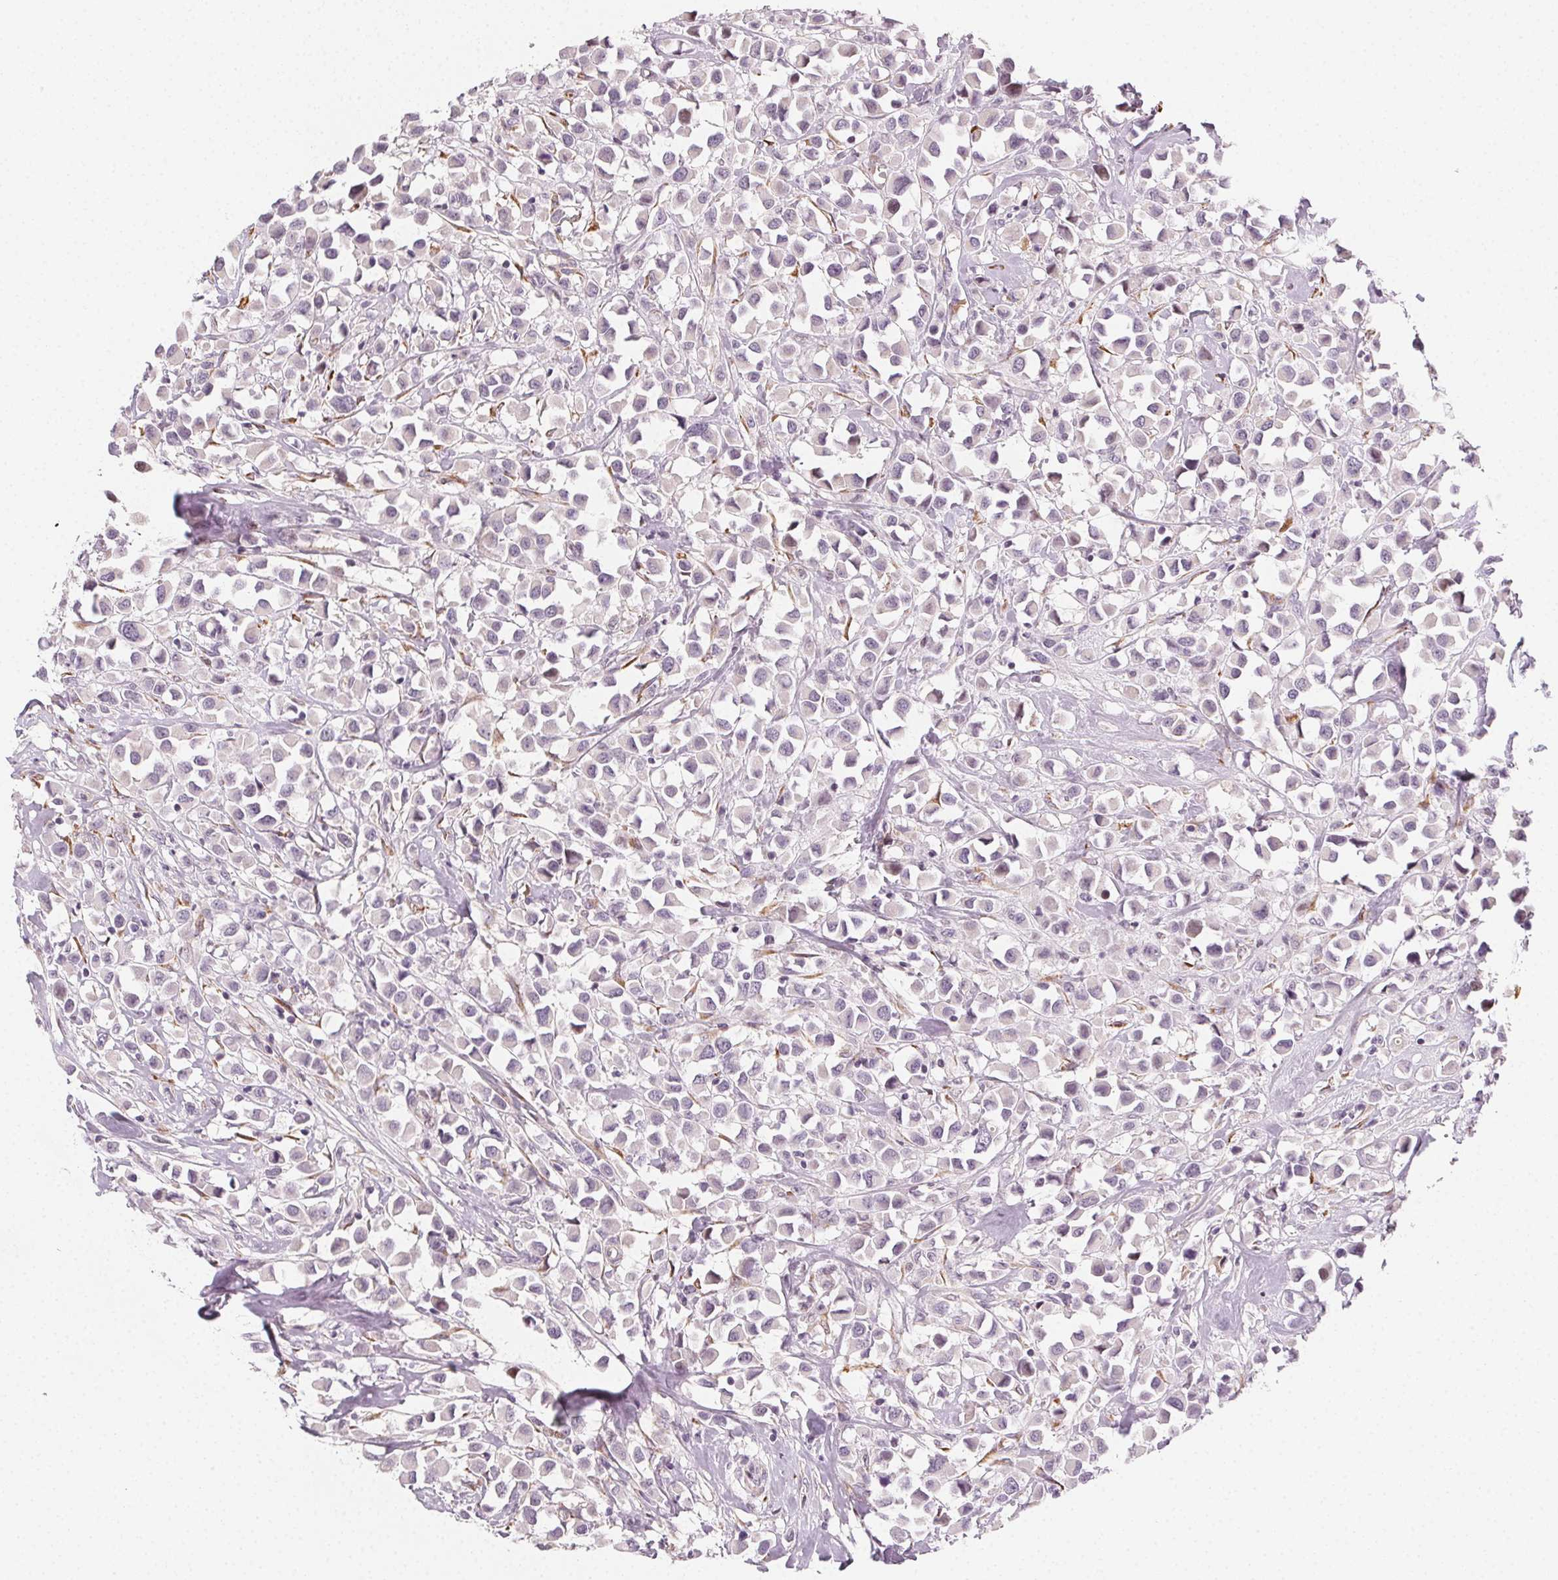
{"staining": {"intensity": "negative", "quantity": "none", "location": "none"}, "tissue": "breast cancer", "cell_type": "Tumor cells", "image_type": "cancer", "snomed": [{"axis": "morphology", "description": "Duct carcinoma"}, {"axis": "topography", "description": "Breast"}], "caption": "Breast cancer stained for a protein using immunohistochemistry shows no expression tumor cells.", "gene": "CCDC96", "patient": {"sex": "female", "age": 61}}